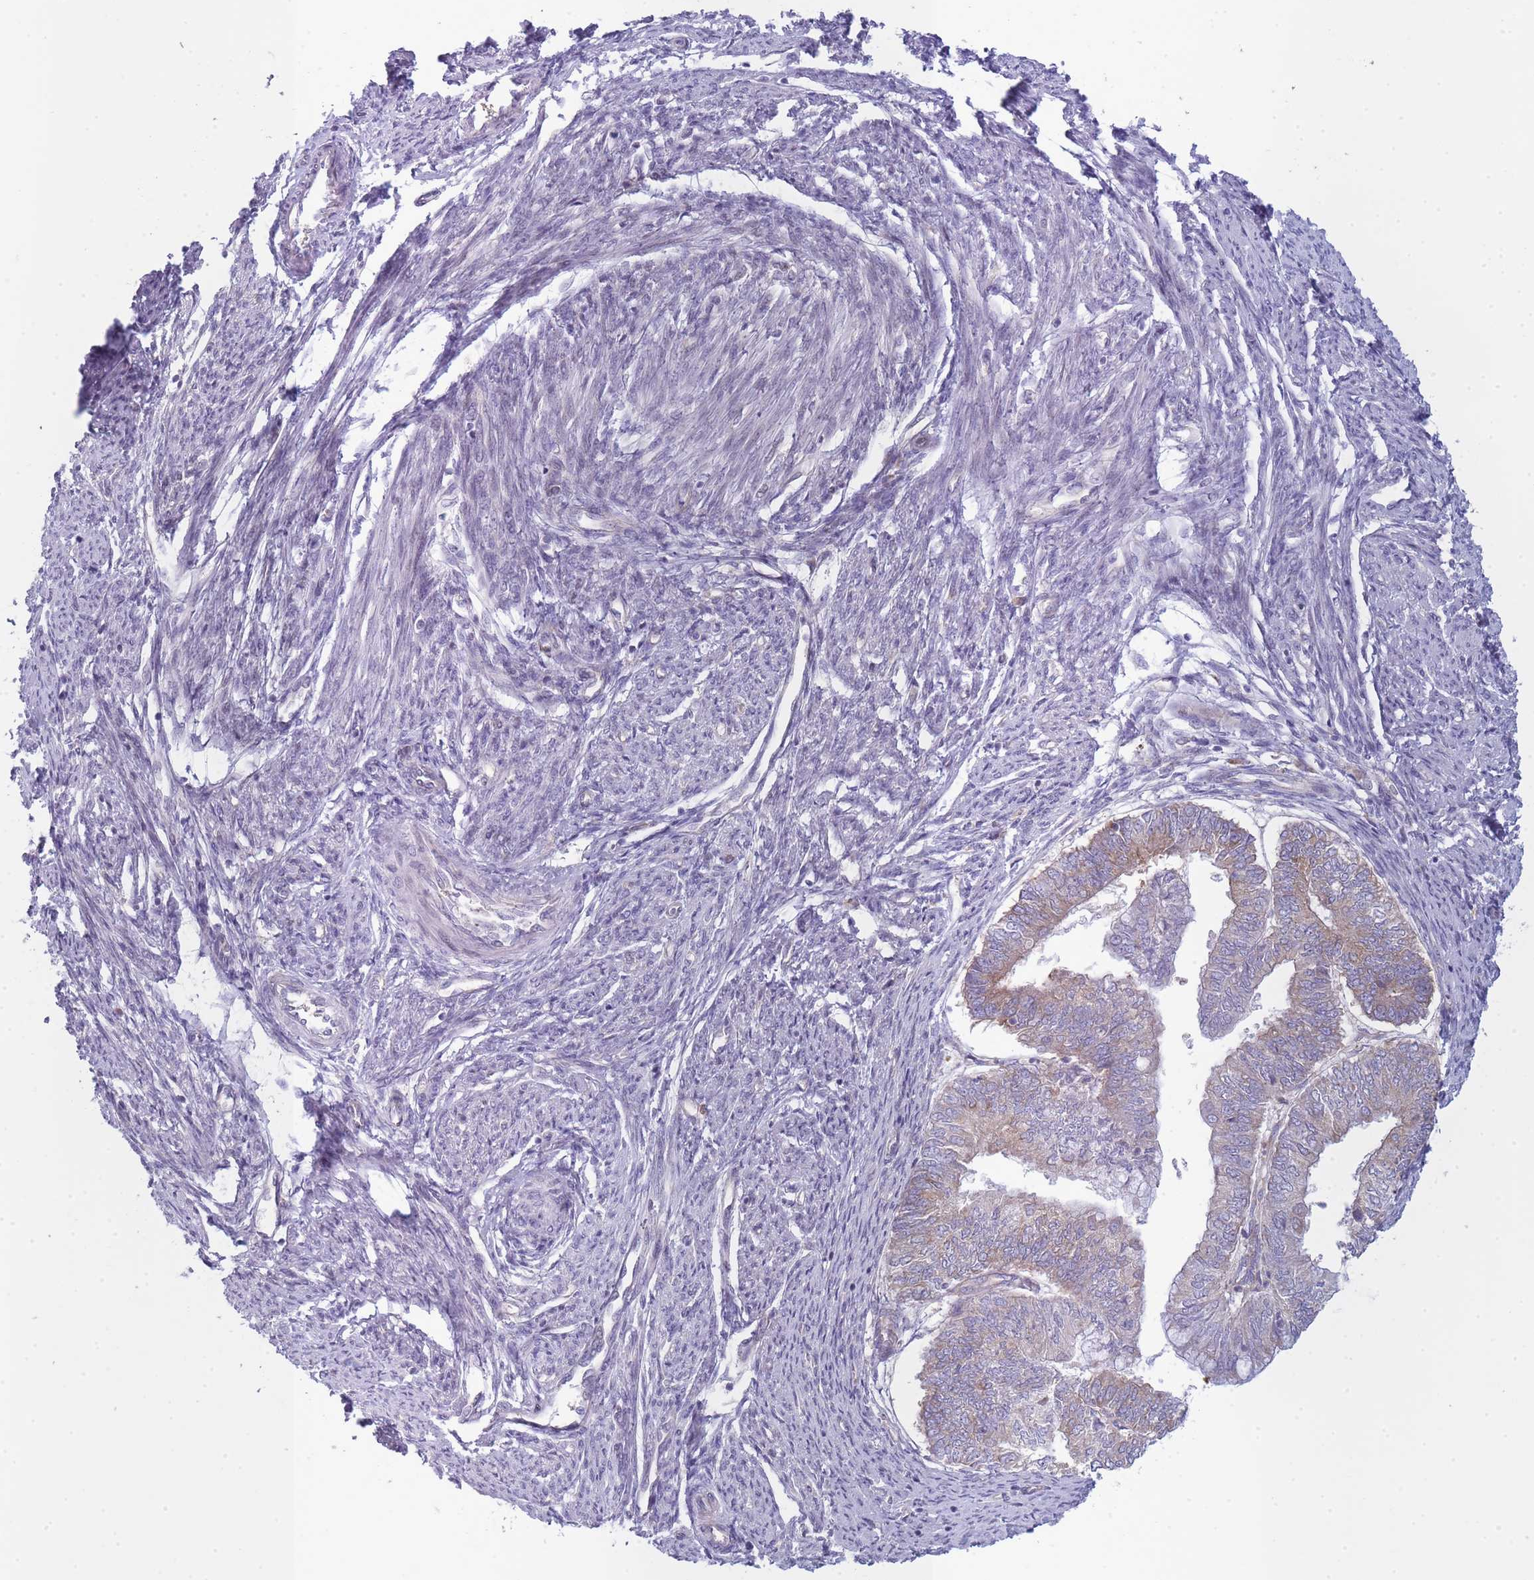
{"staining": {"intensity": "negative", "quantity": "none", "location": "none"}, "tissue": "smooth muscle", "cell_type": "Smooth muscle cells", "image_type": "normal", "snomed": [{"axis": "morphology", "description": "Normal tissue, NOS"}, {"axis": "topography", "description": "Smooth muscle"}, {"axis": "topography", "description": "Uterus"}], "caption": "Human smooth muscle stained for a protein using immunohistochemistry demonstrates no positivity in smooth muscle cells.", "gene": "OR5L1", "patient": {"sex": "female", "age": 59}}